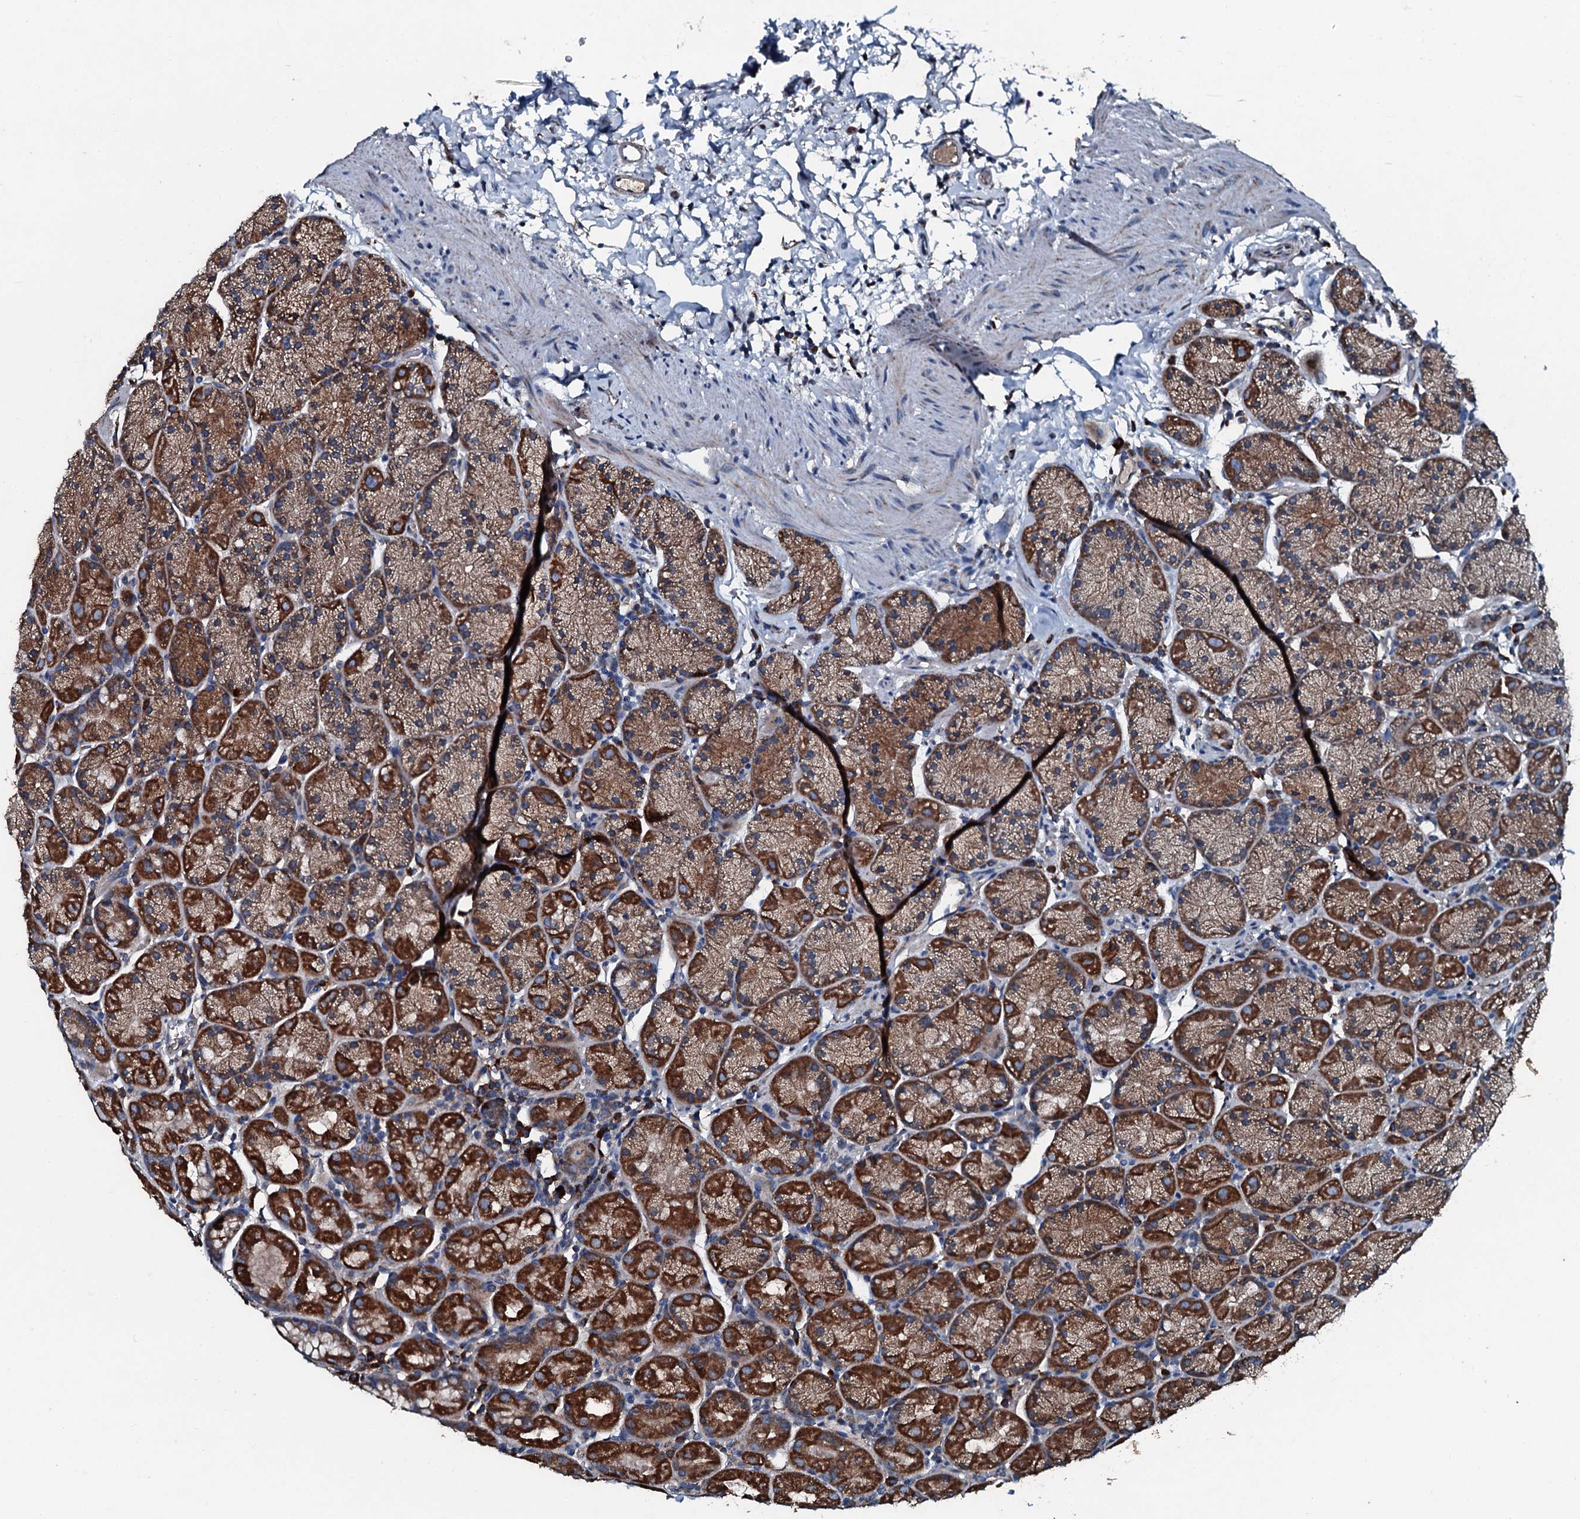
{"staining": {"intensity": "strong", "quantity": "25%-75%", "location": "cytoplasmic/membranous"}, "tissue": "stomach", "cell_type": "Glandular cells", "image_type": "normal", "snomed": [{"axis": "morphology", "description": "Normal tissue, NOS"}, {"axis": "topography", "description": "Stomach, upper"}, {"axis": "topography", "description": "Stomach, lower"}], "caption": "Benign stomach was stained to show a protein in brown. There is high levels of strong cytoplasmic/membranous positivity in about 25%-75% of glandular cells. (DAB IHC, brown staining for protein, blue staining for nuclei).", "gene": "ACSS3", "patient": {"sex": "male", "age": 80}}